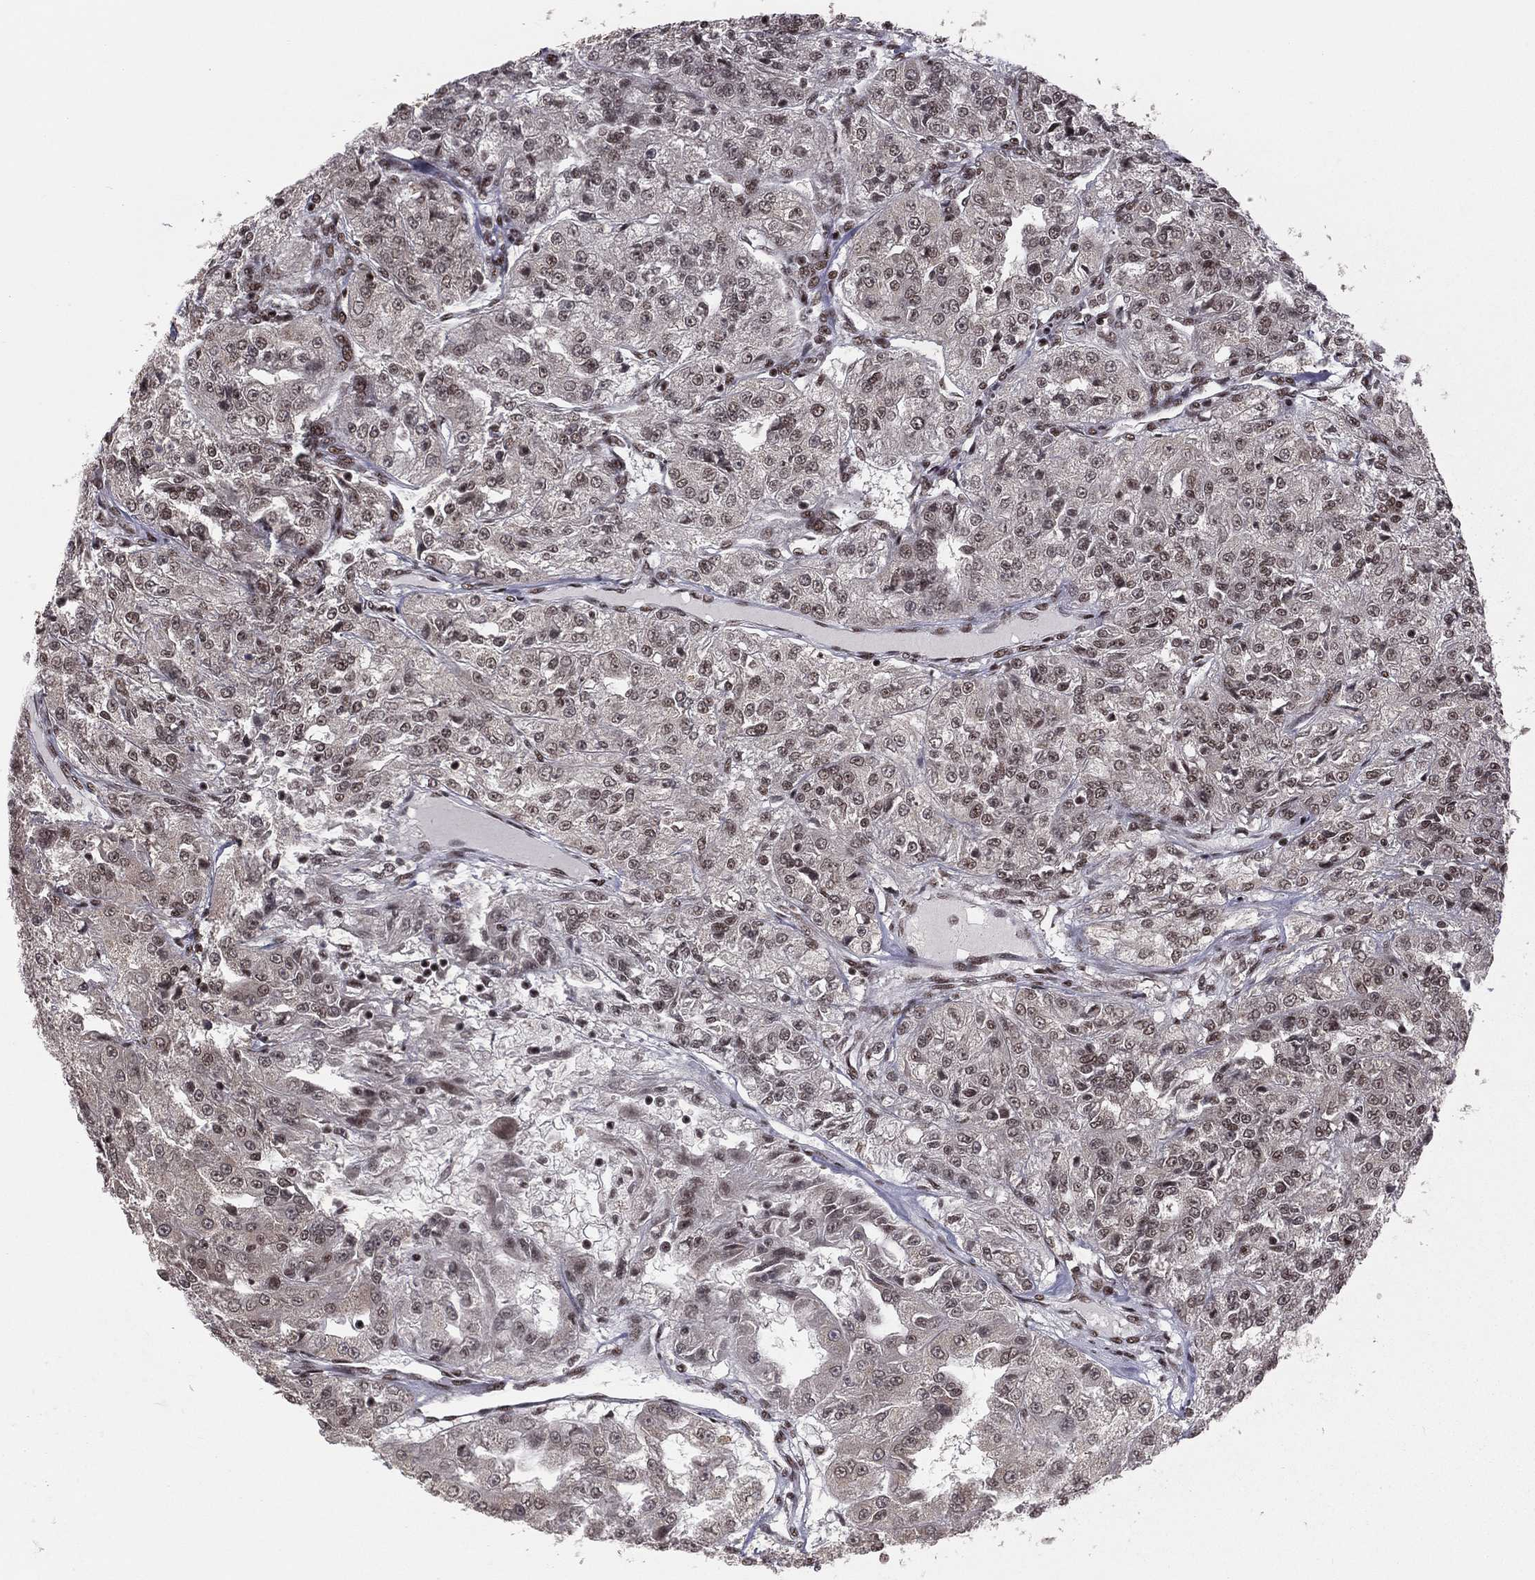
{"staining": {"intensity": "weak", "quantity": "<25%", "location": "nuclear"}, "tissue": "renal cancer", "cell_type": "Tumor cells", "image_type": "cancer", "snomed": [{"axis": "morphology", "description": "Adenocarcinoma, NOS"}, {"axis": "topography", "description": "Kidney"}], "caption": "A histopathology image of human adenocarcinoma (renal) is negative for staining in tumor cells.", "gene": "NFYB", "patient": {"sex": "female", "age": 63}}